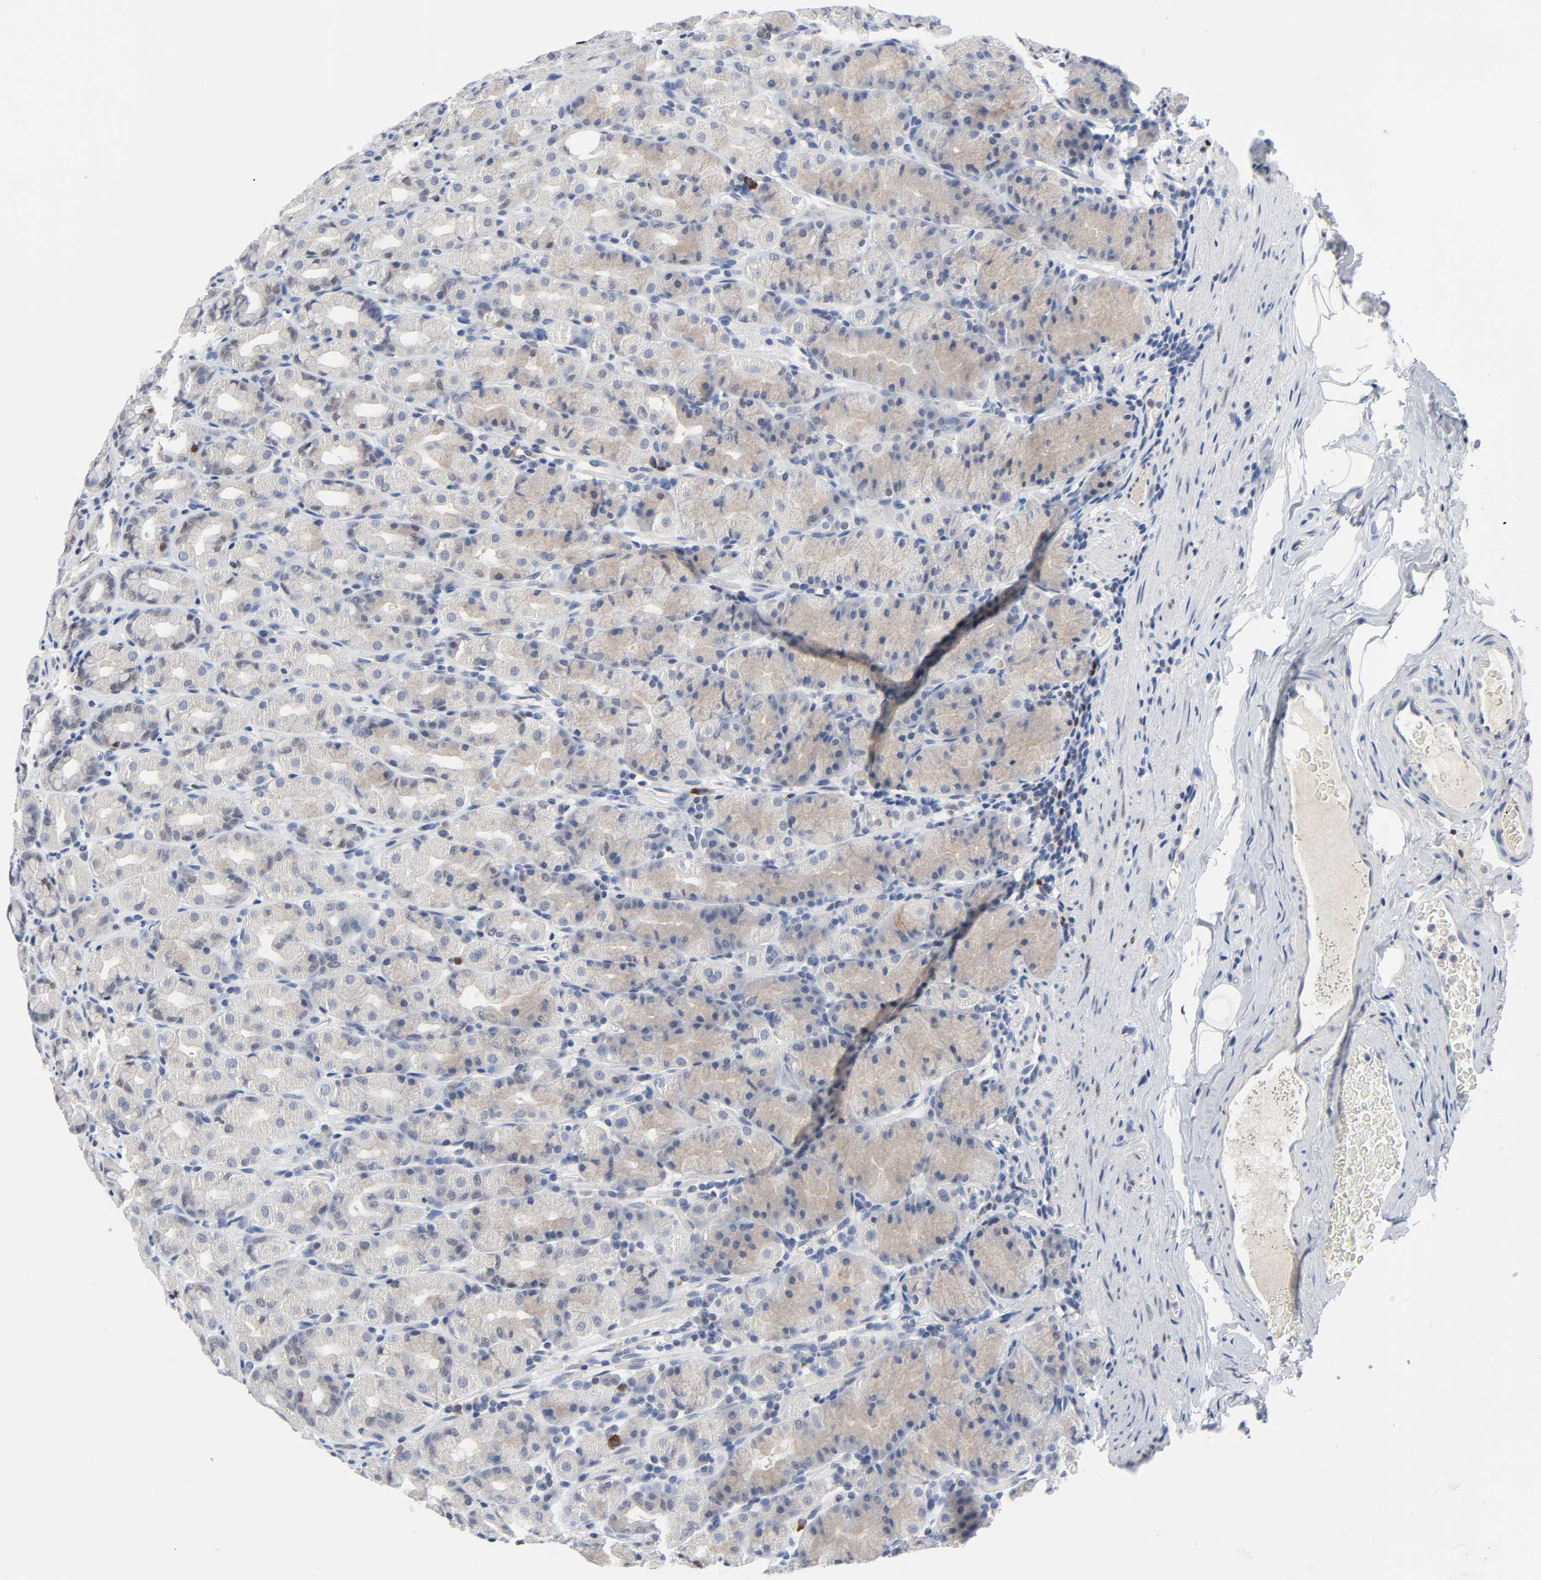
{"staining": {"intensity": "weak", "quantity": "25%-75%", "location": "cytoplasmic/membranous,nuclear"}, "tissue": "stomach", "cell_type": "Glandular cells", "image_type": "normal", "snomed": [{"axis": "morphology", "description": "Normal tissue, NOS"}, {"axis": "topography", "description": "Stomach, upper"}], "caption": "DAB (3,3'-diaminobenzidine) immunohistochemical staining of unremarkable stomach reveals weak cytoplasmic/membranous,nuclear protein expression in about 25%-75% of glandular cells.", "gene": "WEE1", "patient": {"sex": "male", "age": 68}}